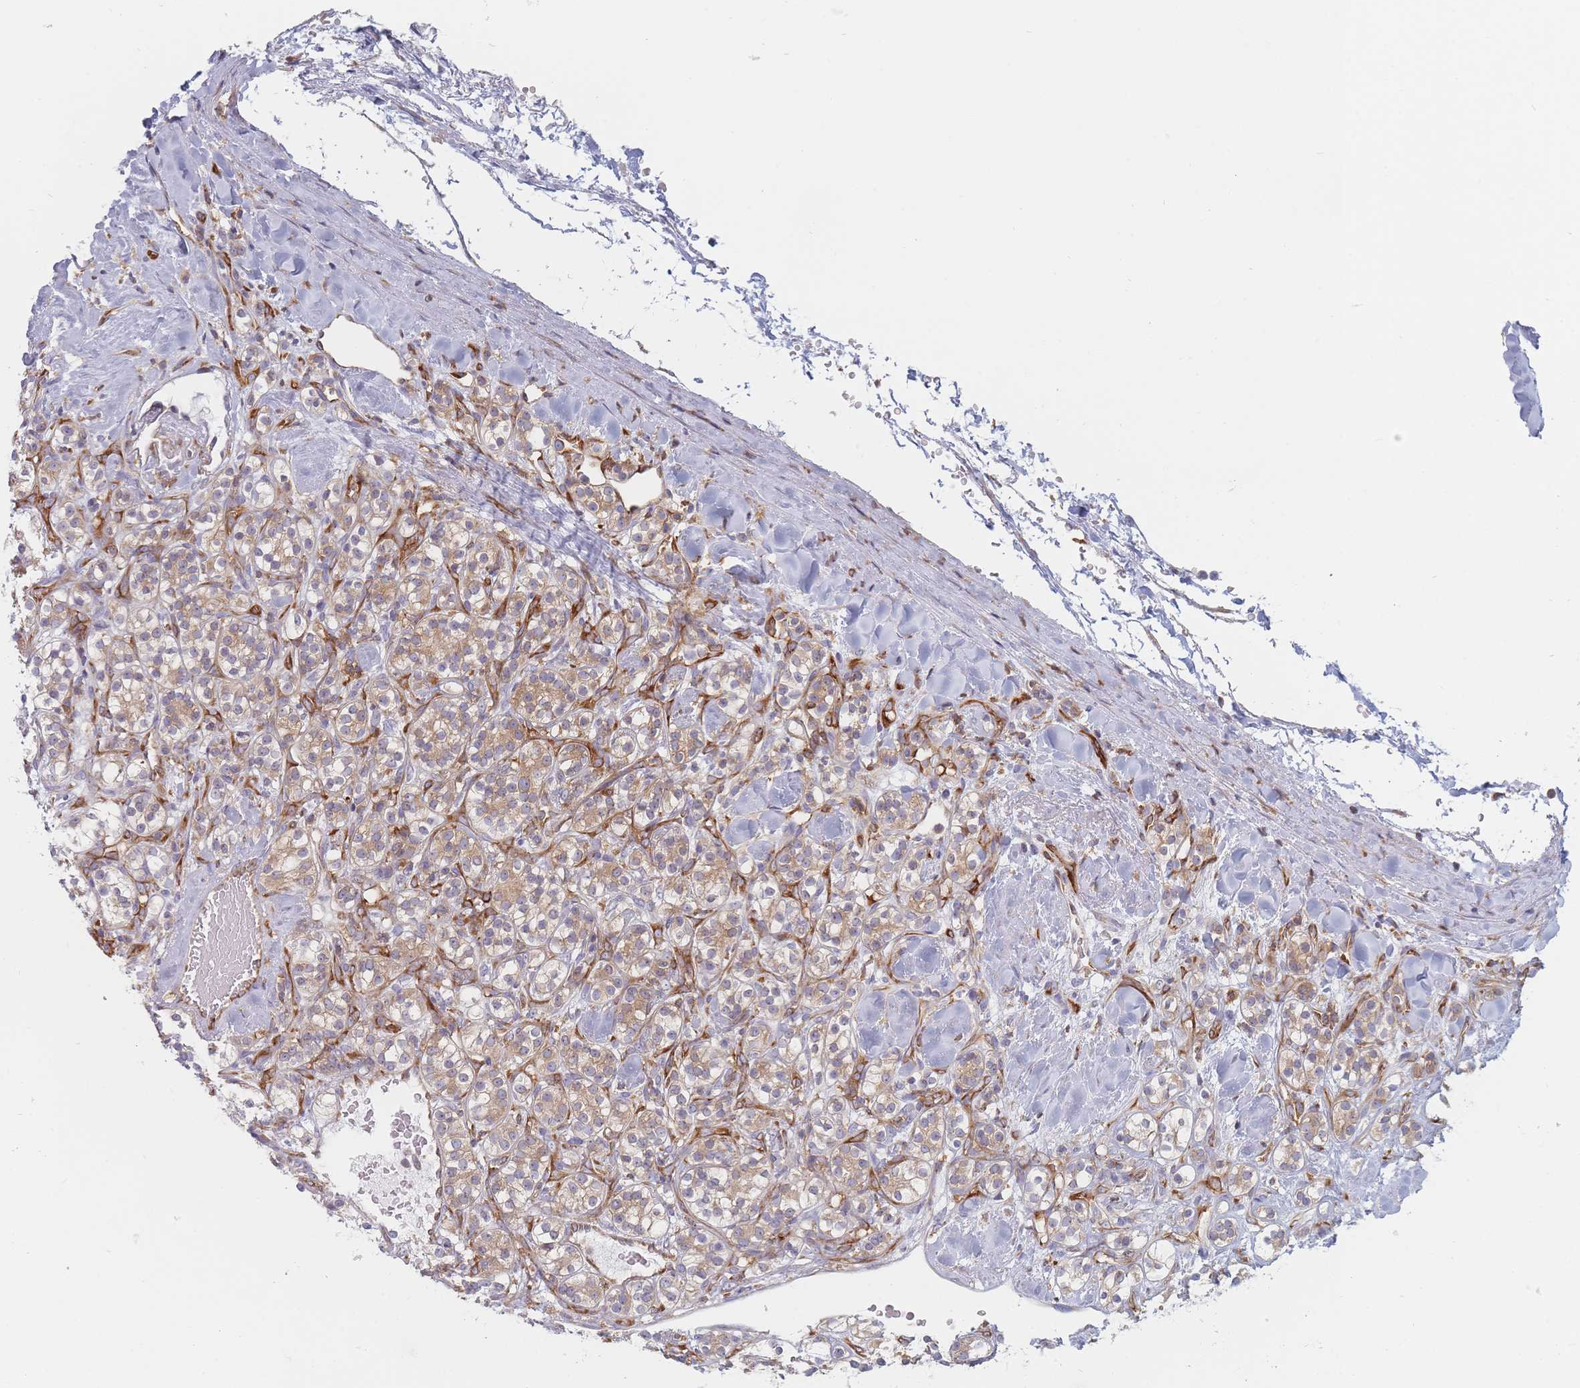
{"staining": {"intensity": "weak", "quantity": "25%-75%", "location": "cytoplasmic/membranous"}, "tissue": "renal cancer", "cell_type": "Tumor cells", "image_type": "cancer", "snomed": [{"axis": "morphology", "description": "Adenocarcinoma, NOS"}, {"axis": "topography", "description": "Kidney"}], "caption": "DAB immunohistochemical staining of renal cancer (adenocarcinoma) displays weak cytoplasmic/membranous protein staining in approximately 25%-75% of tumor cells.", "gene": "MAP1S", "patient": {"sex": "male", "age": 77}}